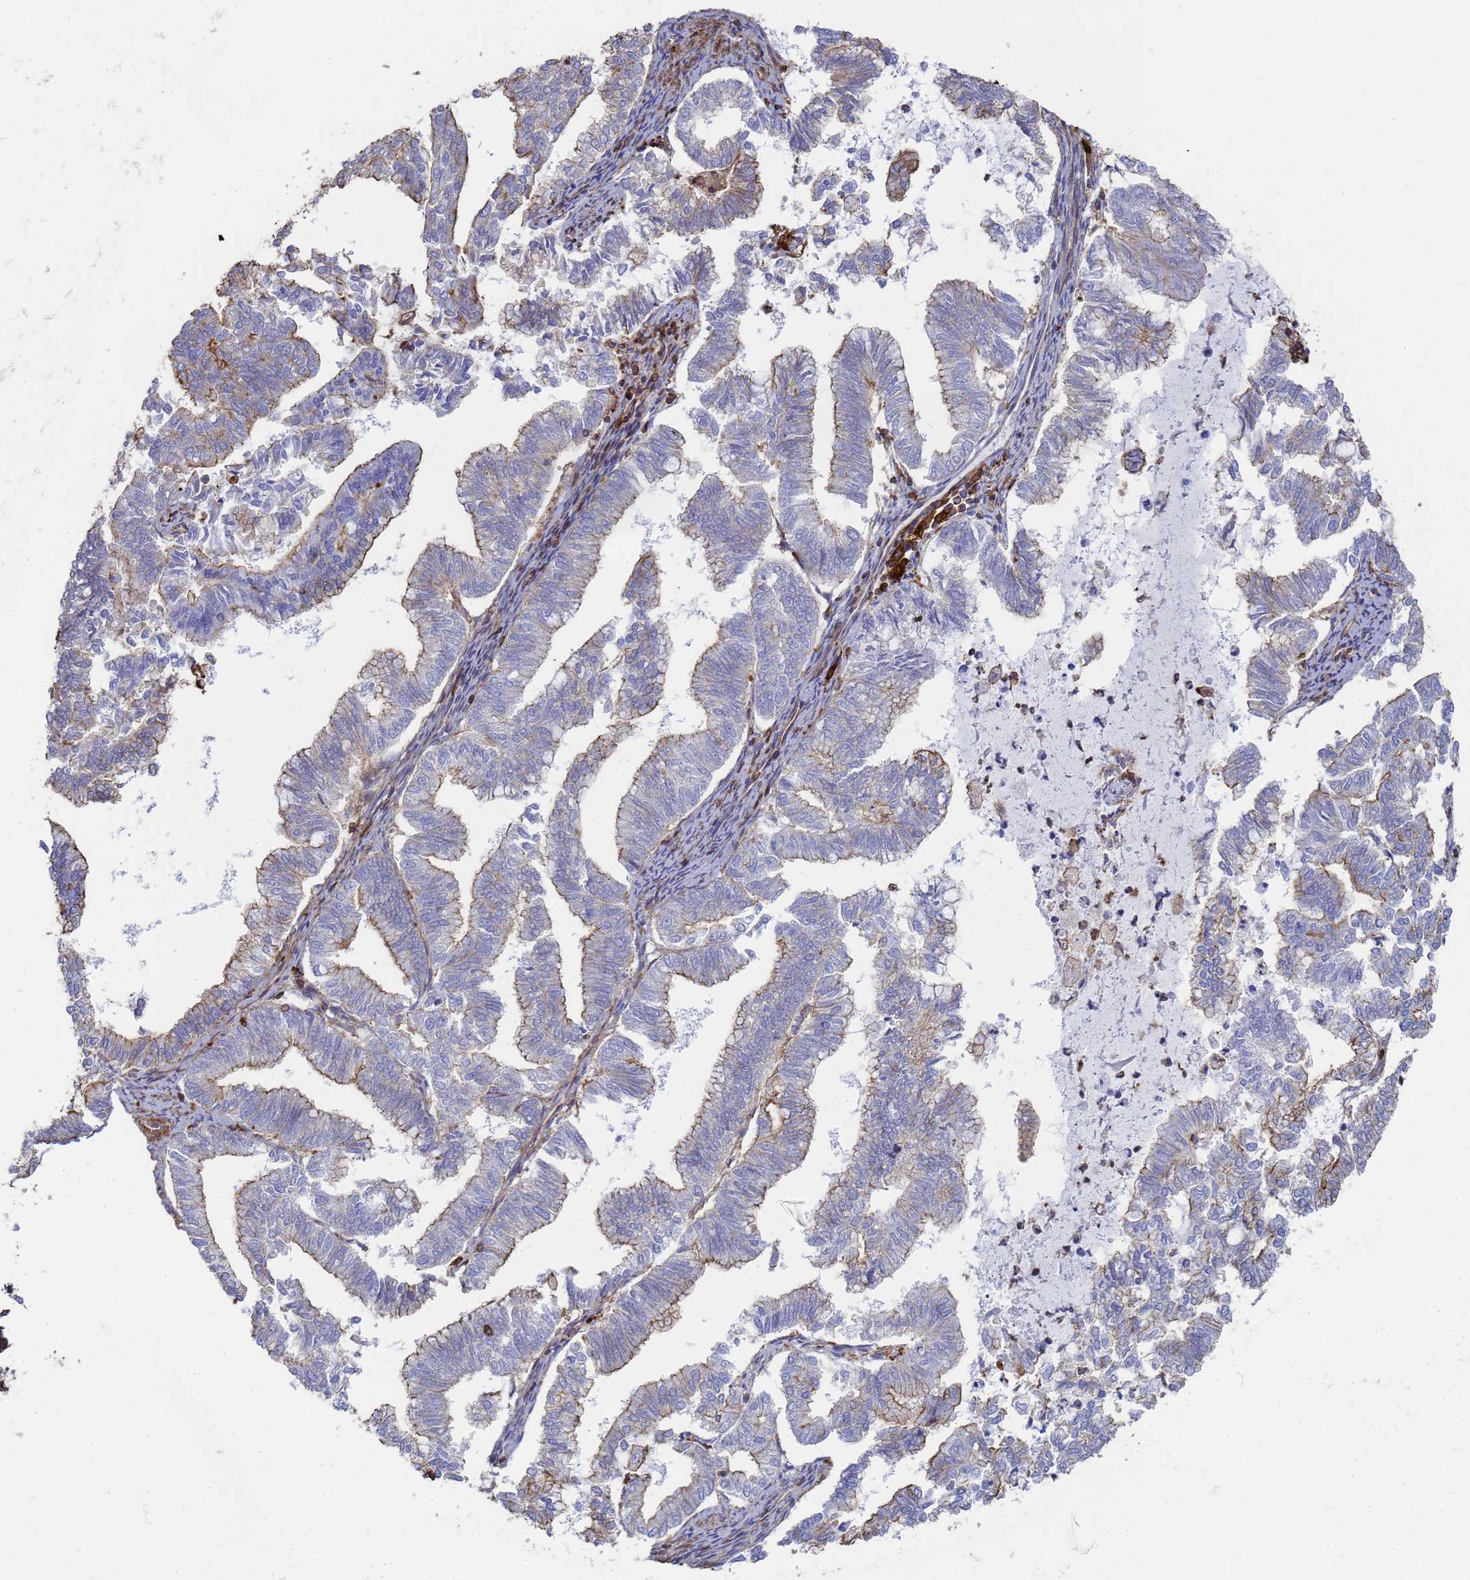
{"staining": {"intensity": "weak", "quantity": "25%-75%", "location": "cytoplasmic/membranous"}, "tissue": "endometrial cancer", "cell_type": "Tumor cells", "image_type": "cancer", "snomed": [{"axis": "morphology", "description": "Adenocarcinoma, NOS"}, {"axis": "topography", "description": "Endometrium"}], "caption": "A micrograph of adenocarcinoma (endometrial) stained for a protein reveals weak cytoplasmic/membranous brown staining in tumor cells.", "gene": "ACTB", "patient": {"sex": "female", "age": 79}}